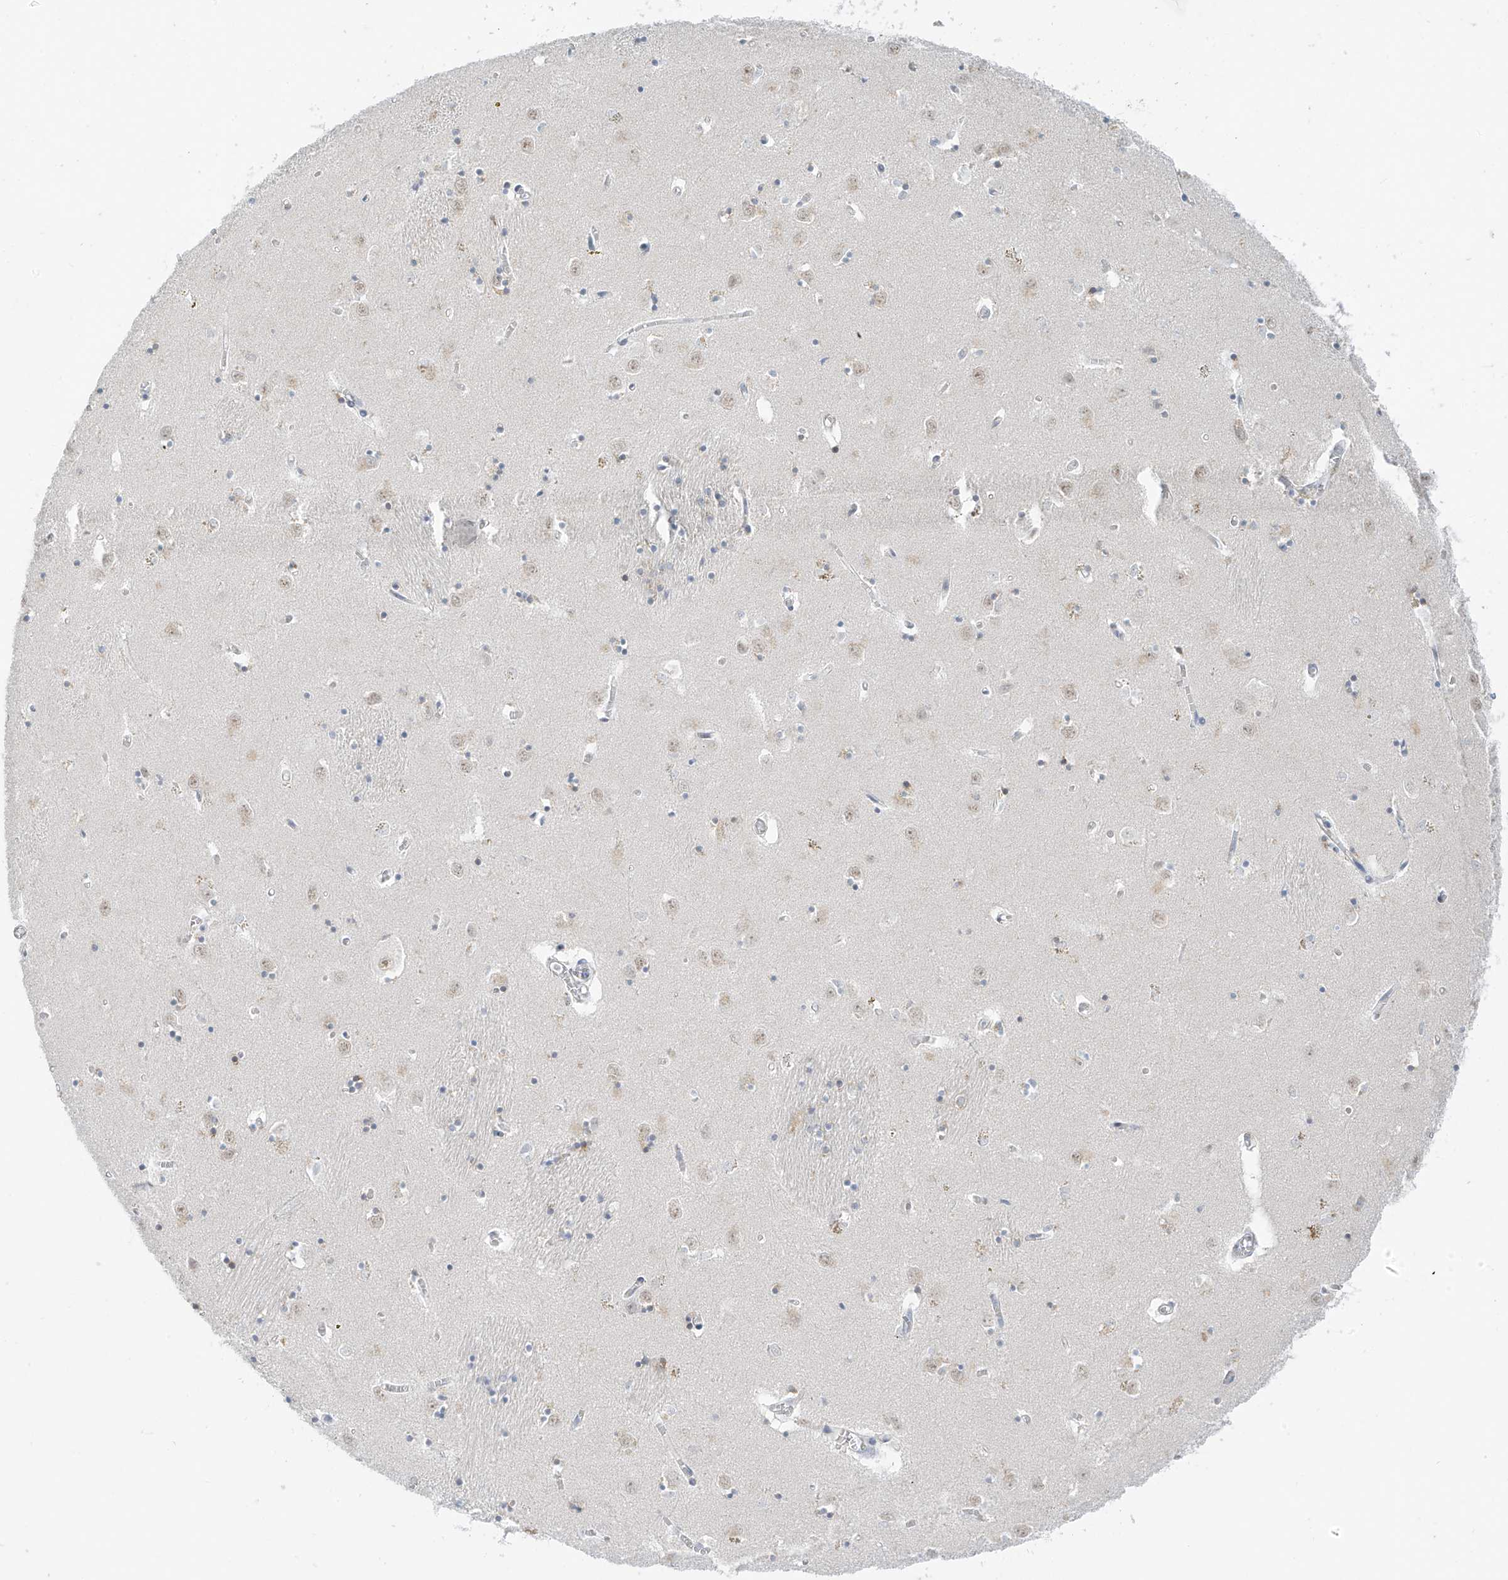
{"staining": {"intensity": "moderate", "quantity": "<25%", "location": "cytoplasmic/membranous"}, "tissue": "caudate", "cell_type": "Glial cells", "image_type": "normal", "snomed": [{"axis": "morphology", "description": "Normal tissue, NOS"}, {"axis": "topography", "description": "Lateral ventricle wall"}], "caption": "Immunohistochemistry (IHC) photomicrograph of unremarkable caudate: human caudate stained using IHC demonstrates low levels of moderate protein expression localized specifically in the cytoplasmic/membranous of glial cells, appearing as a cytoplasmic/membranous brown color.", "gene": "C2orf42", "patient": {"sex": "male", "age": 70}}